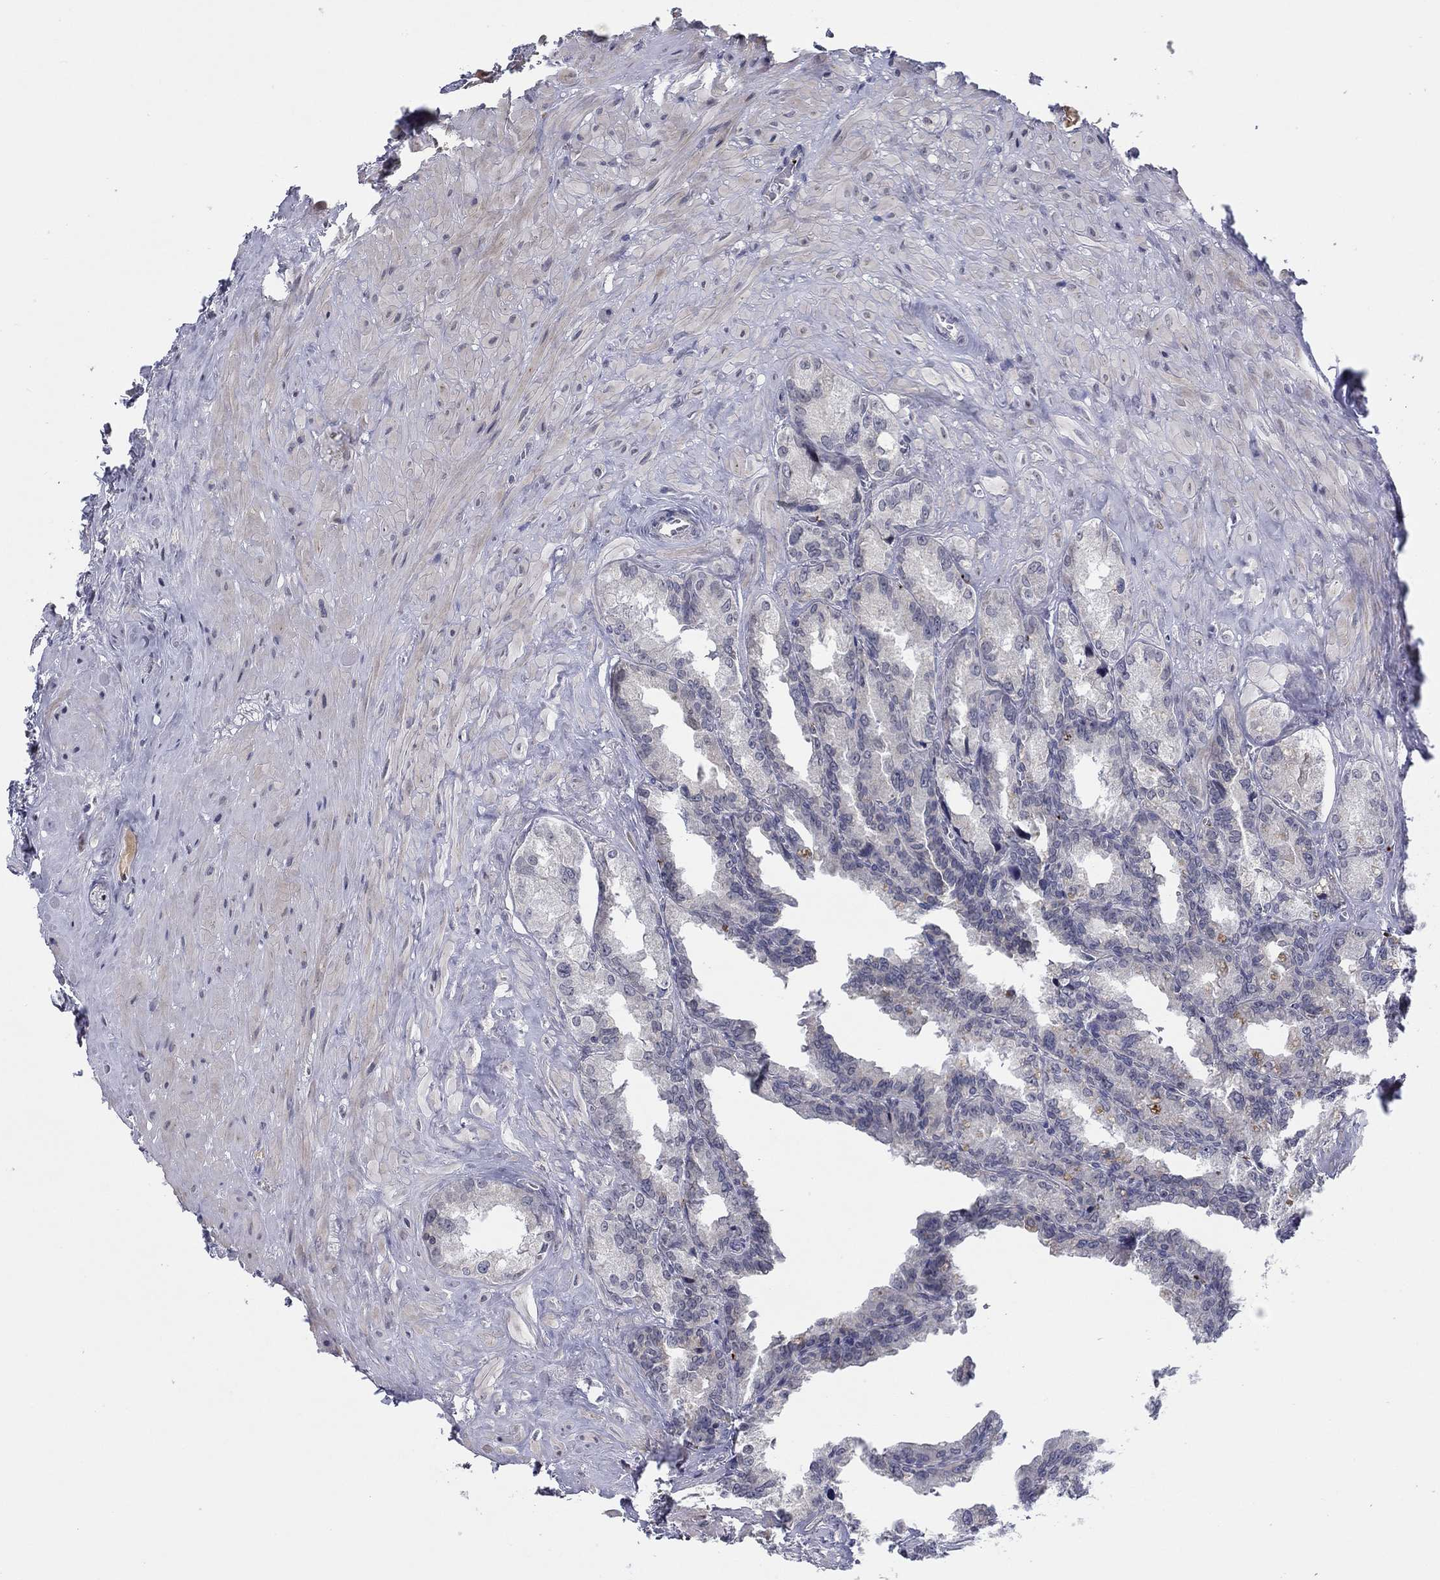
{"staining": {"intensity": "negative", "quantity": "none", "location": "none"}, "tissue": "seminal vesicle", "cell_type": "Glandular cells", "image_type": "normal", "snomed": [{"axis": "morphology", "description": "Normal tissue, NOS"}, {"axis": "topography", "description": "Seminal veicle"}], "caption": "Immunohistochemistry (IHC) of unremarkable human seminal vesicle exhibits no expression in glandular cells.", "gene": "ALOX12", "patient": {"sex": "male", "age": 72}}